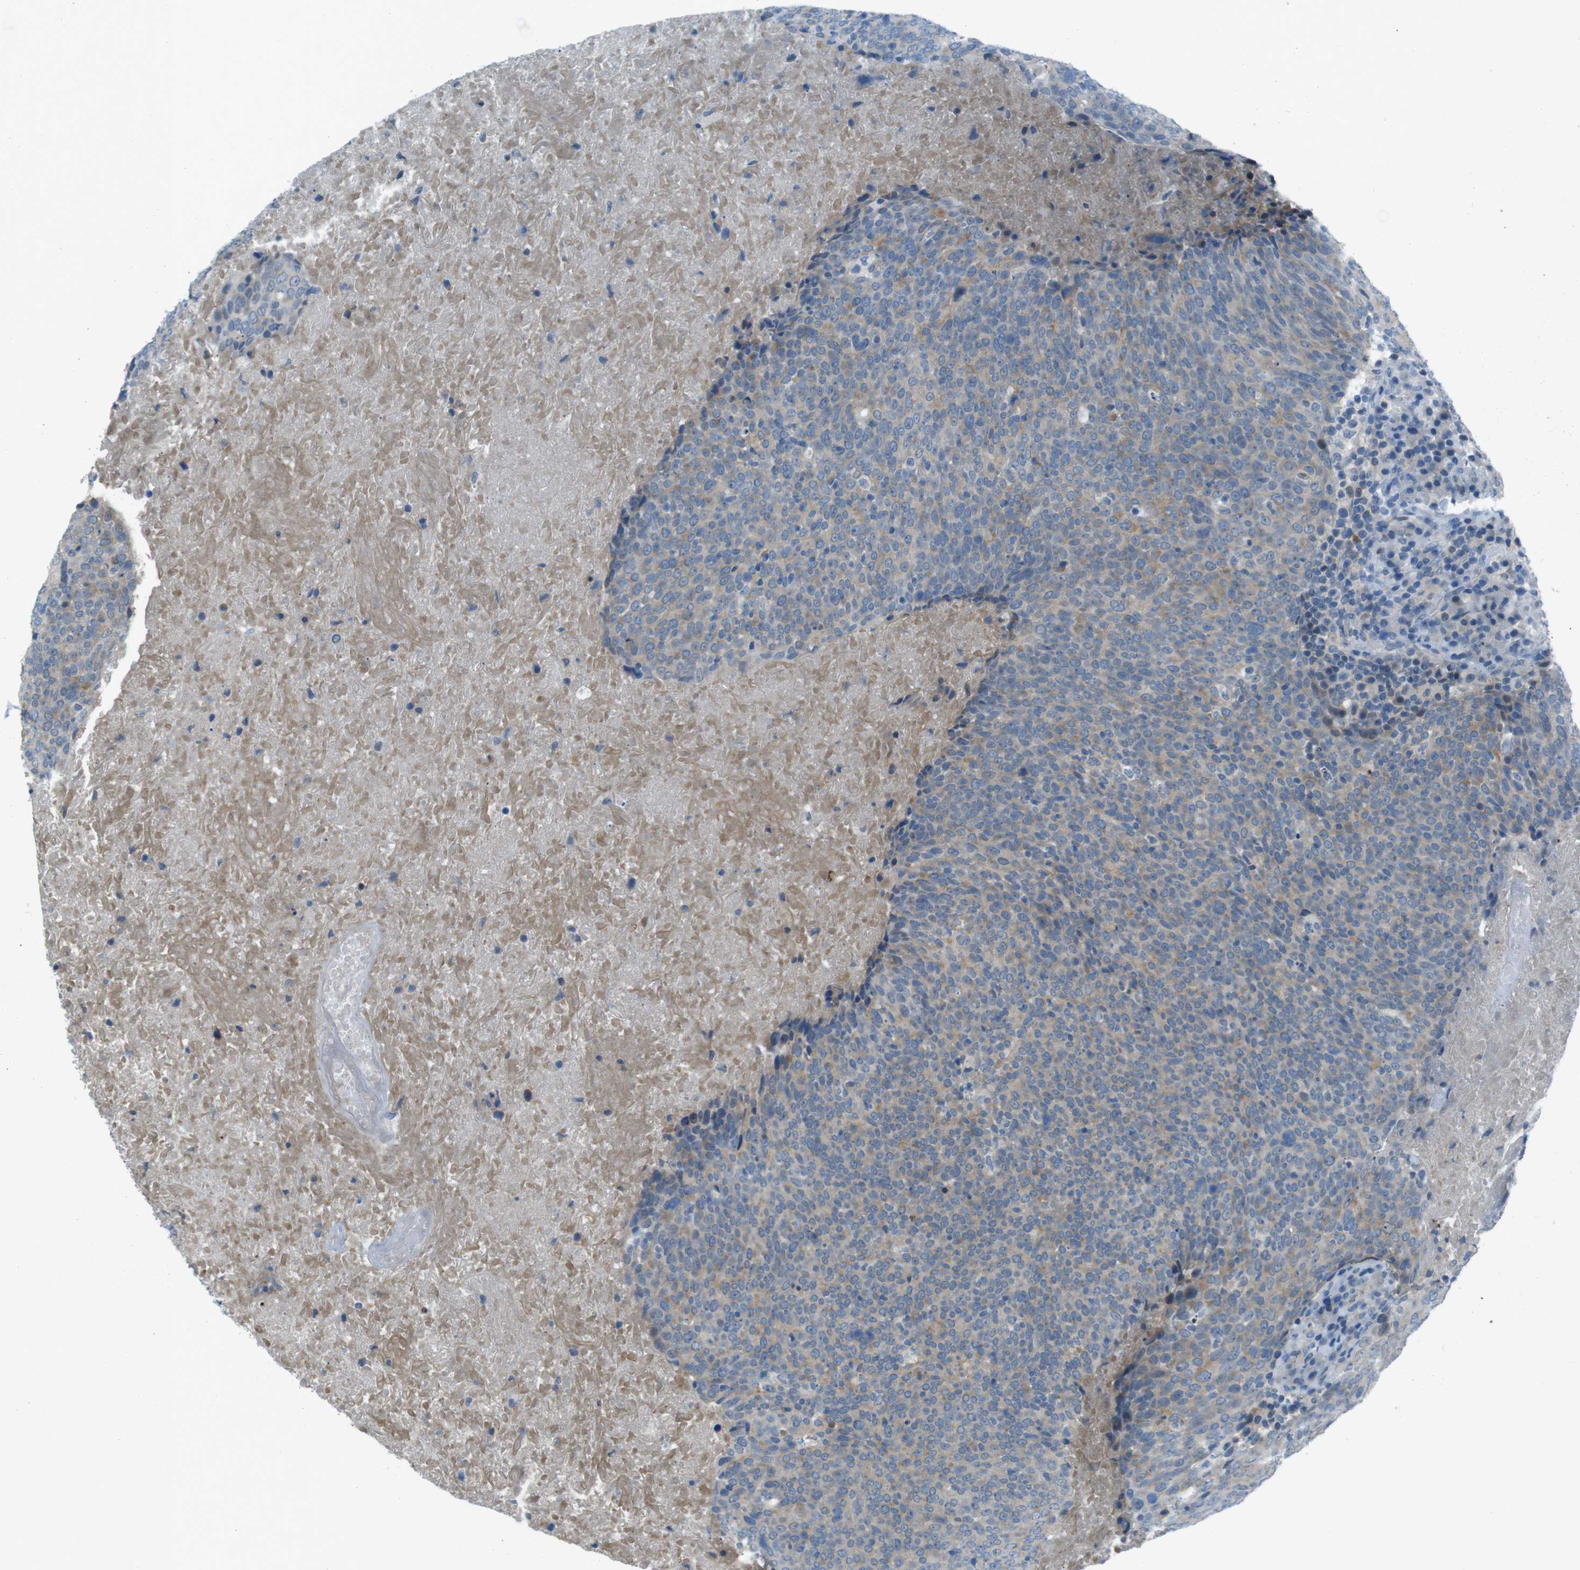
{"staining": {"intensity": "weak", "quantity": "25%-75%", "location": "cytoplasmic/membranous"}, "tissue": "head and neck cancer", "cell_type": "Tumor cells", "image_type": "cancer", "snomed": [{"axis": "morphology", "description": "Squamous cell carcinoma, NOS"}, {"axis": "morphology", "description": "Squamous cell carcinoma, metastatic, NOS"}, {"axis": "topography", "description": "Lymph node"}, {"axis": "topography", "description": "Head-Neck"}], "caption": "Tumor cells exhibit low levels of weak cytoplasmic/membranous positivity in about 25%-75% of cells in head and neck cancer.", "gene": "ZDHHC20", "patient": {"sex": "male", "age": 62}}